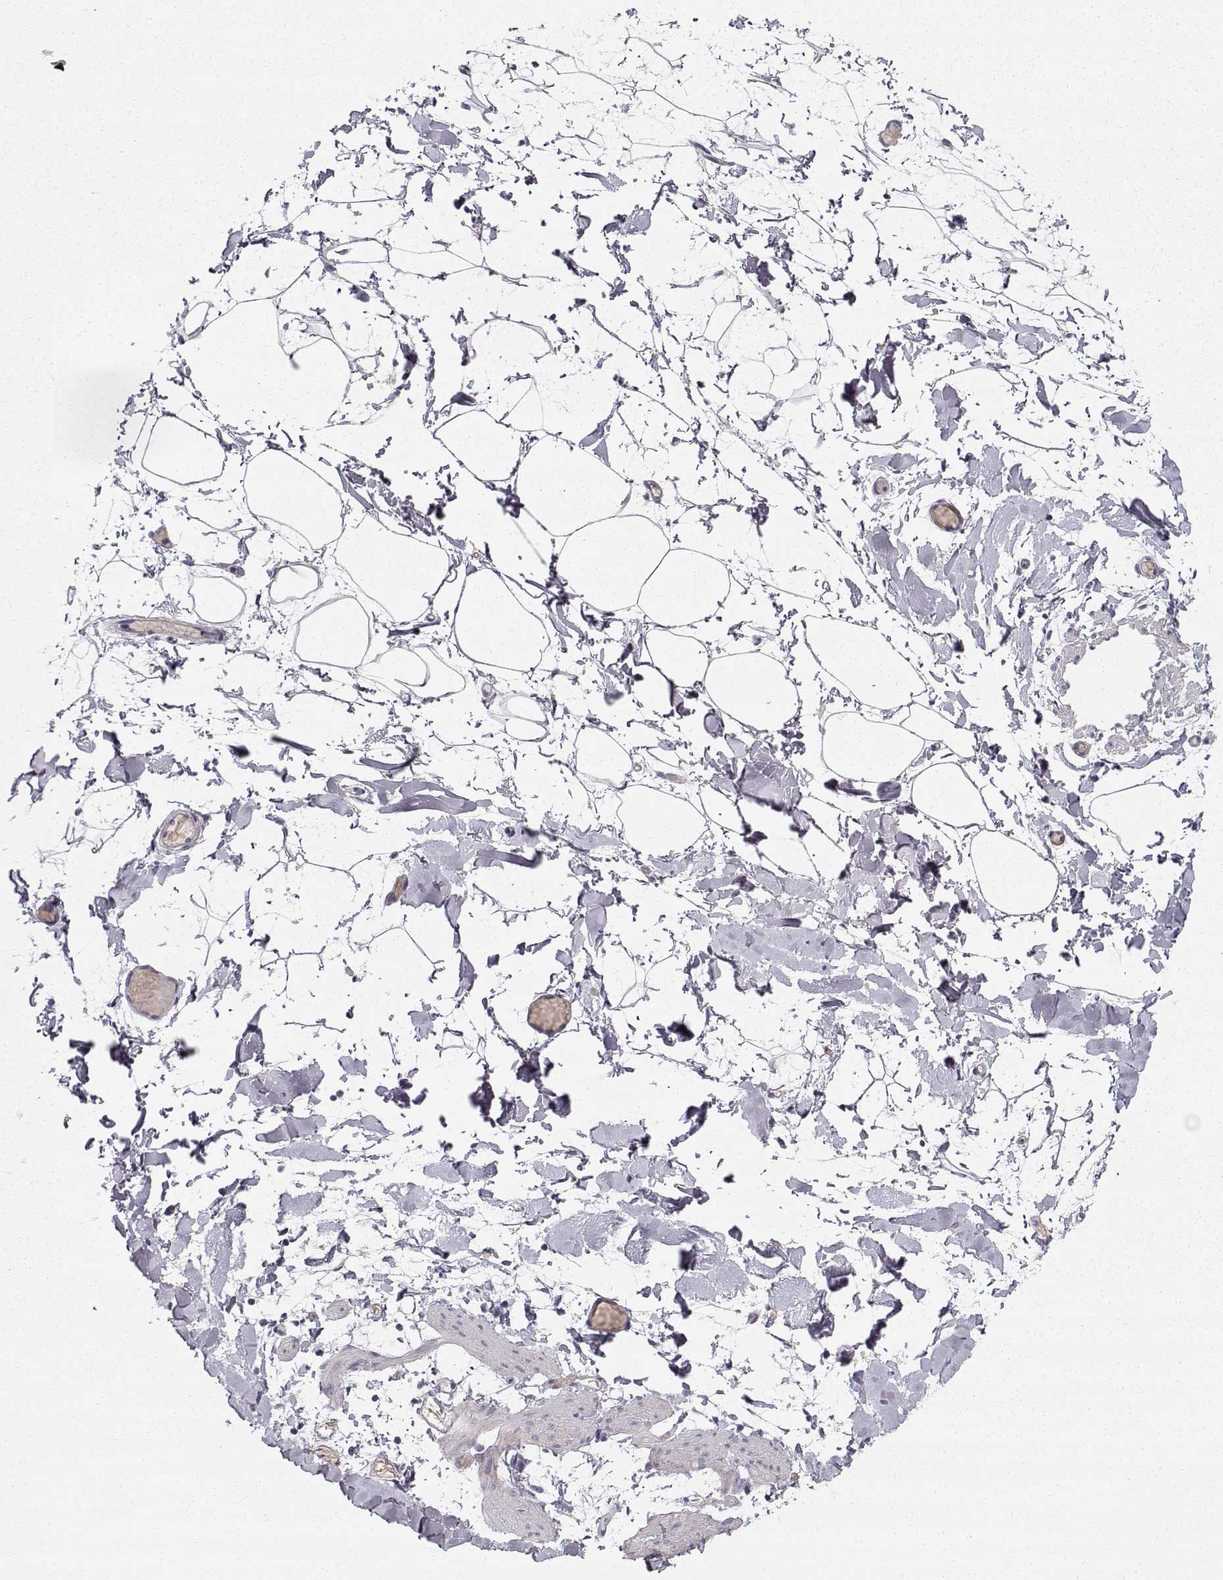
{"staining": {"intensity": "negative", "quantity": "none", "location": "none"}, "tissue": "adipose tissue", "cell_type": "Adipocytes", "image_type": "normal", "snomed": [{"axis": "morphology", "description": "Normal tissue, NOS"}, {"axis": "topography", "description": "Gallbladder"}, {"axis": "topography", "description": "Peripheral nerve tissue"}], "caption": "Immunohistochemistry (IHC) photomicrograph of unremarkable adipose tissue stained for a protein (brown), which reveals no positivity in adipocytes.", "gene": "TTC26", "patient": {"sex": "female", "age": 45}}